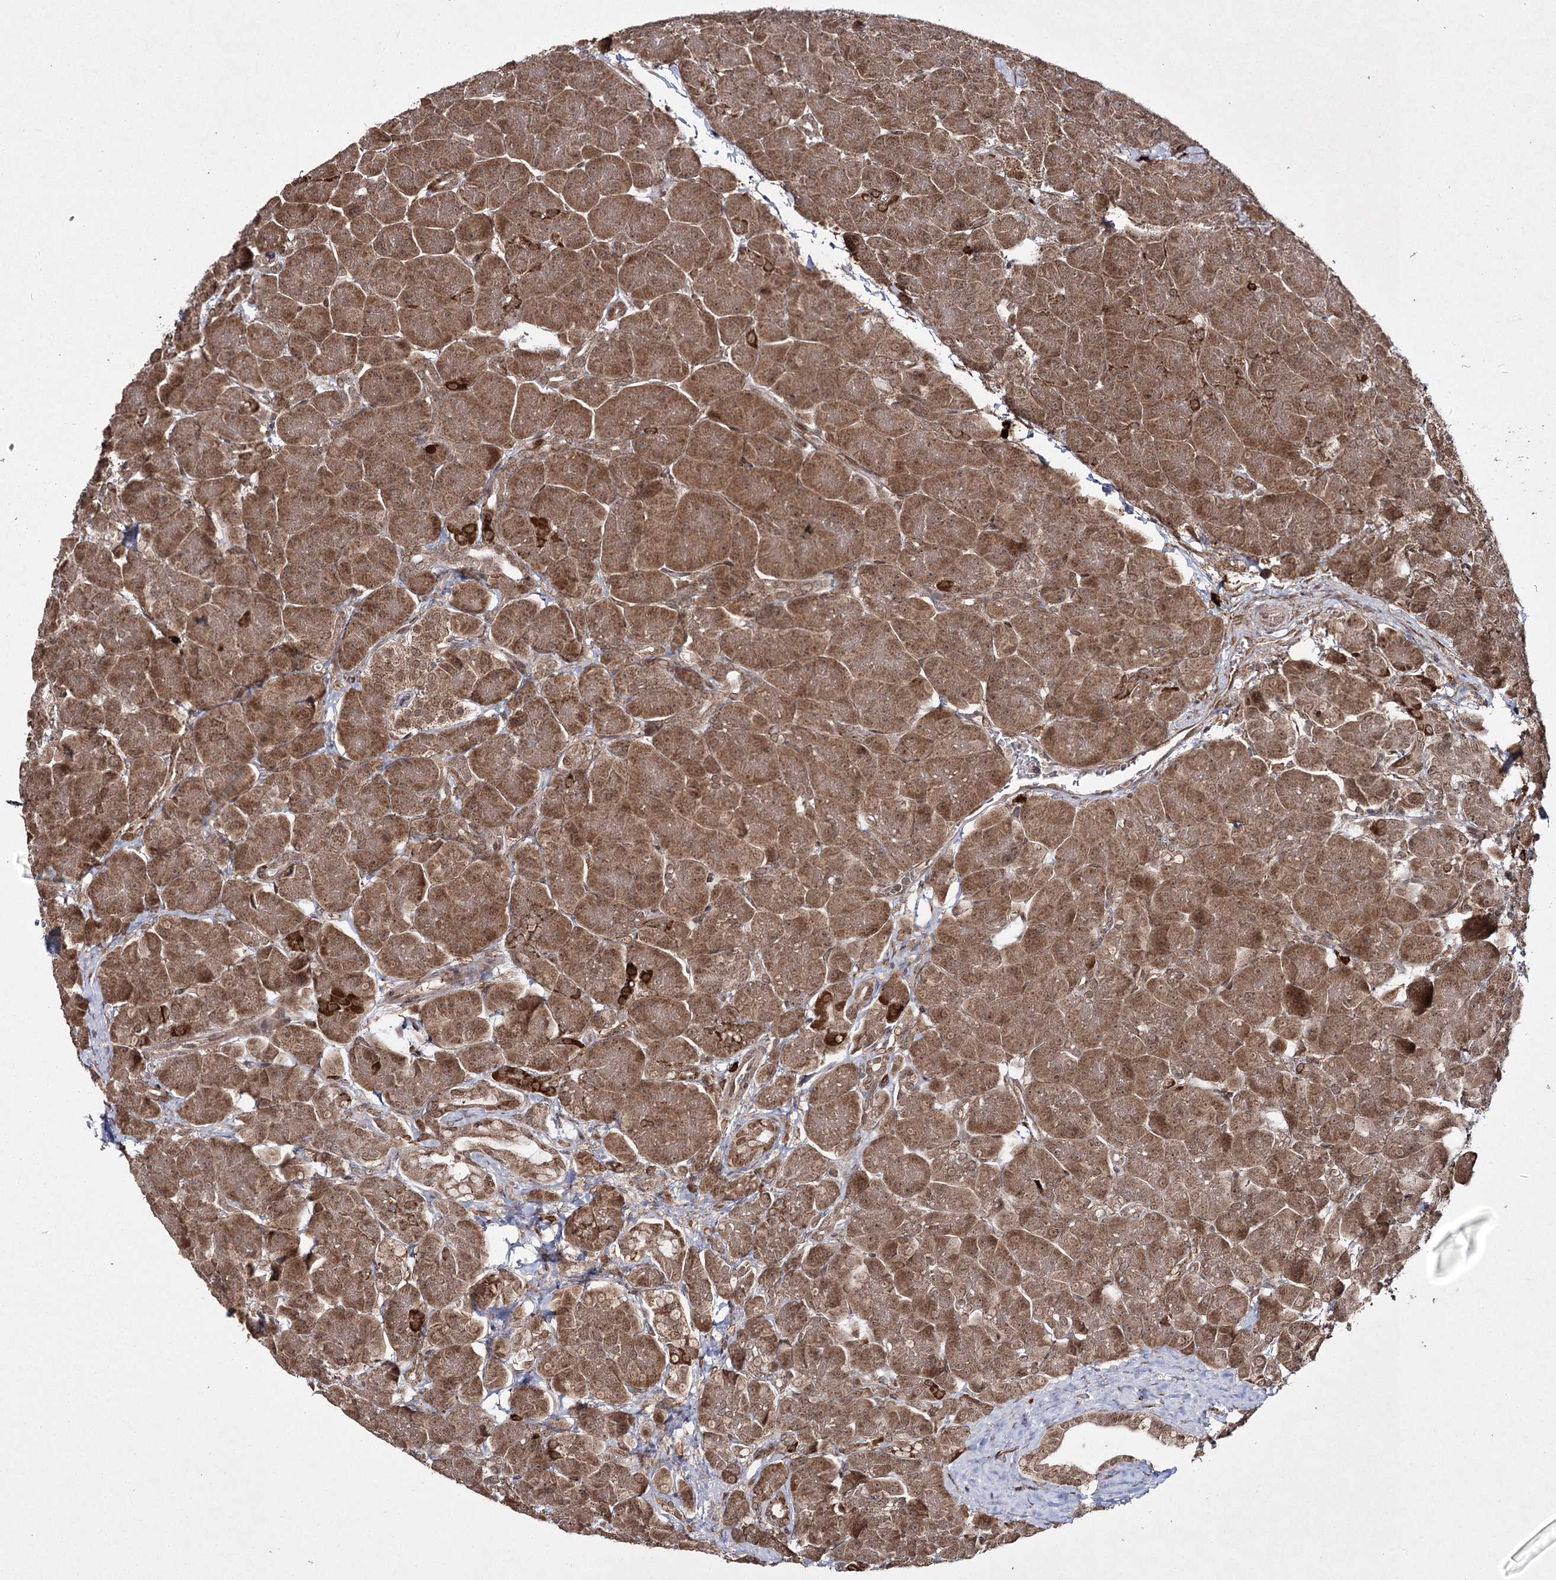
{"staining": {"intensity": "moderate", "quantity": ">75%", "location": "cytoplasmic/membranous,nuclear"}, "tissue": "pancreas", "cell_type": "Exocrine glandular cells", "image_type": "normal", "snomed": [{"axis": "morphology", "description": "Normal tissue, NOS"}, {"axis": "topography", "description": "Pancreas"}], "caption": "Immunohistochemistry (IHC) (DAB) staining of normal pancreas demonstrates moderate cytoplasmic/membranous,nuclear protein expression in about >75% of exocrine glandular cells. Ihc stains the protein of interest in brown and the nuclei are stained blue.", "gene": "TRNT1", "patient": {"sex": "male", "age": 66}}